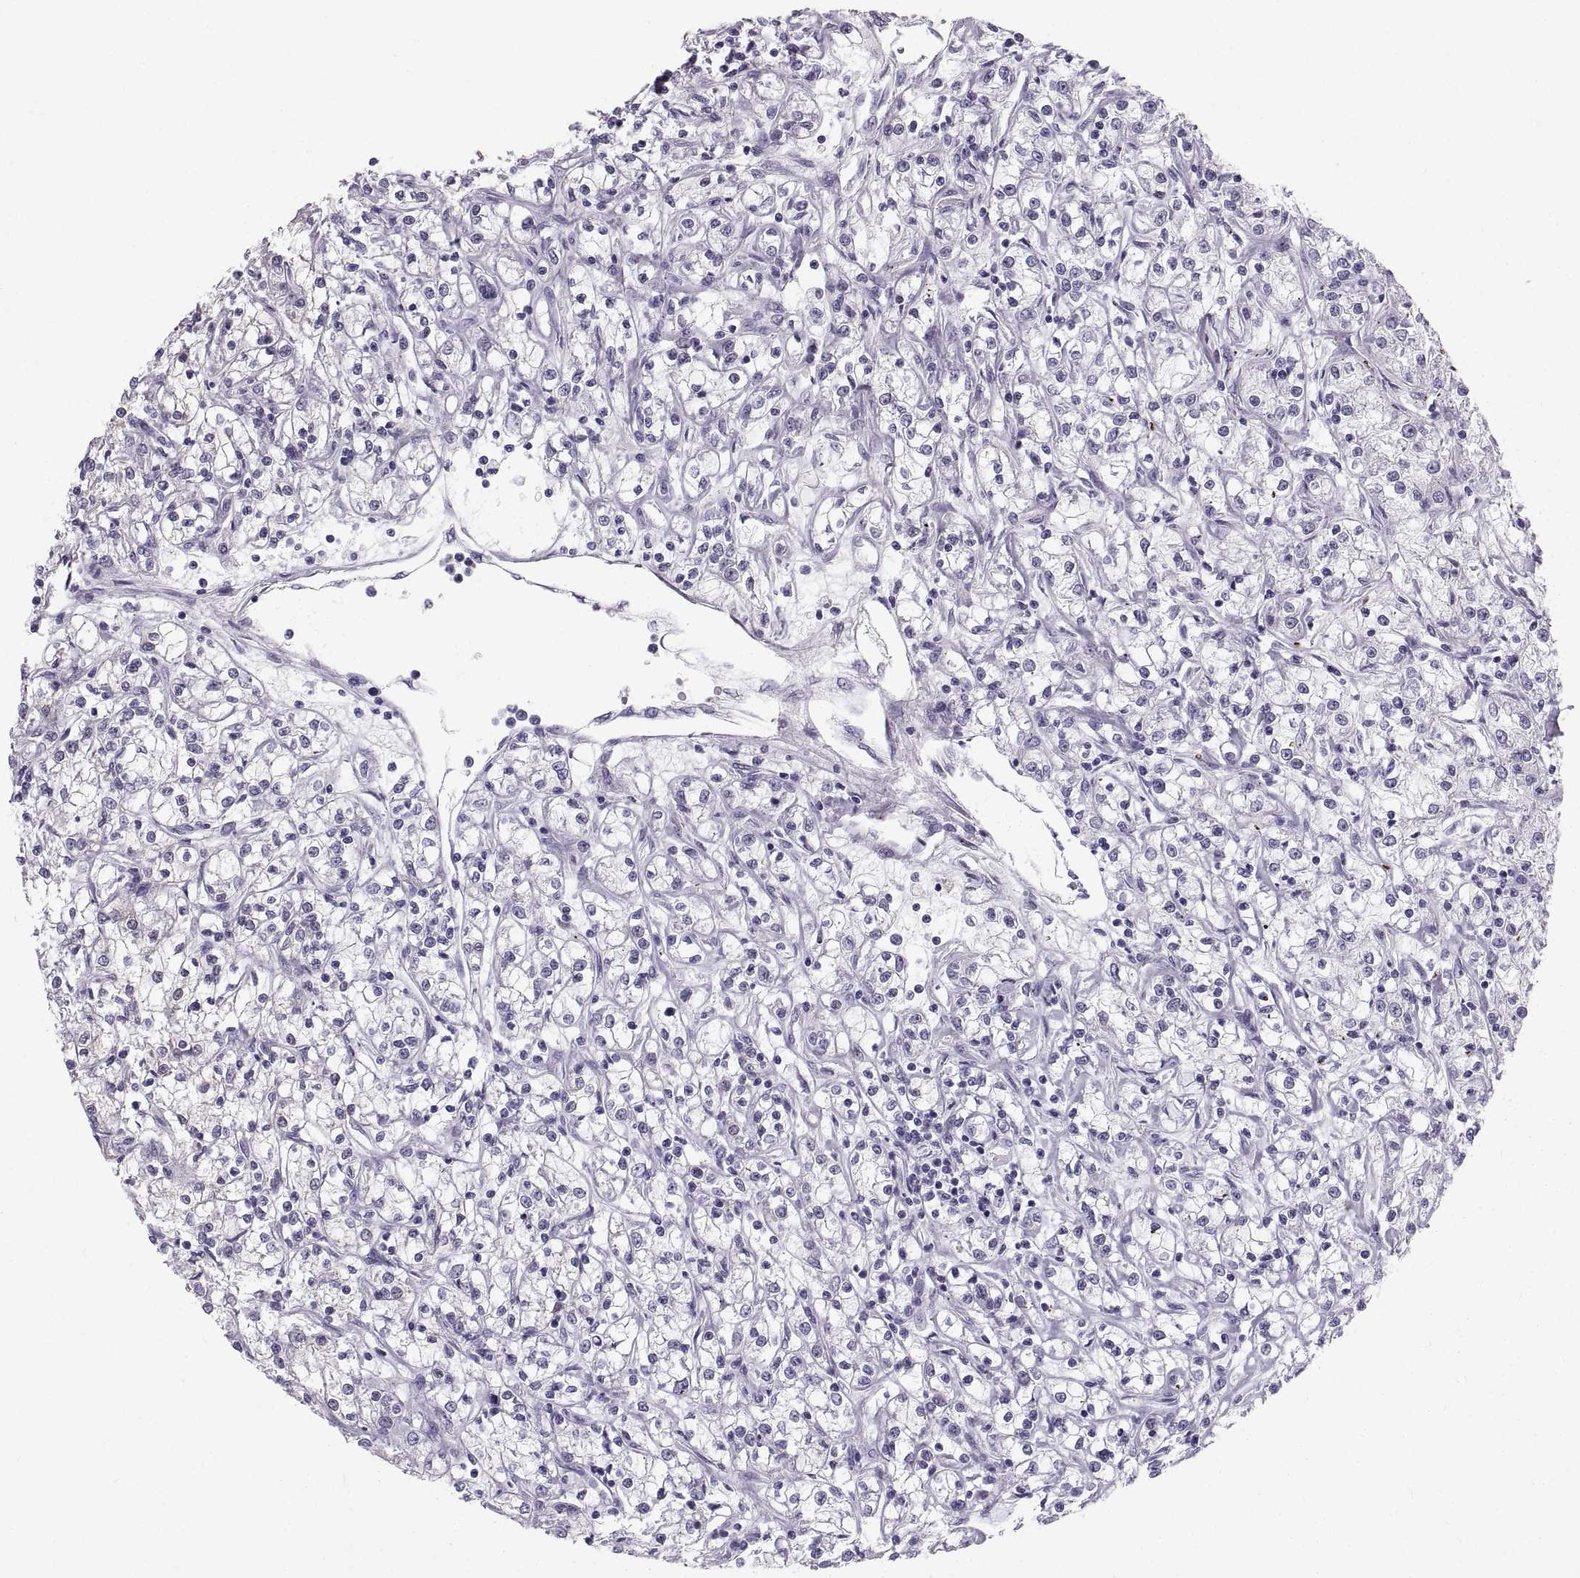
{"staining": {"intensity": "negative", "quantity": "none", "location": "none"}, "tissue": "renal cancer", "cell_type": "Tumor cells", "image_type": "cancer", "snomed": [{"axis": "morphology", "description": "Adenocarcinoma, NOS"}, {"axis": "topography", "description": "Kidney"}], "caption": "Human renal cancer (adenocarcinoma) stained for a protein using IHC demonstrates no positivity in tumor cells.", "gene": "SLC22A6", "patient": {"sex": "female", "age": 59}}